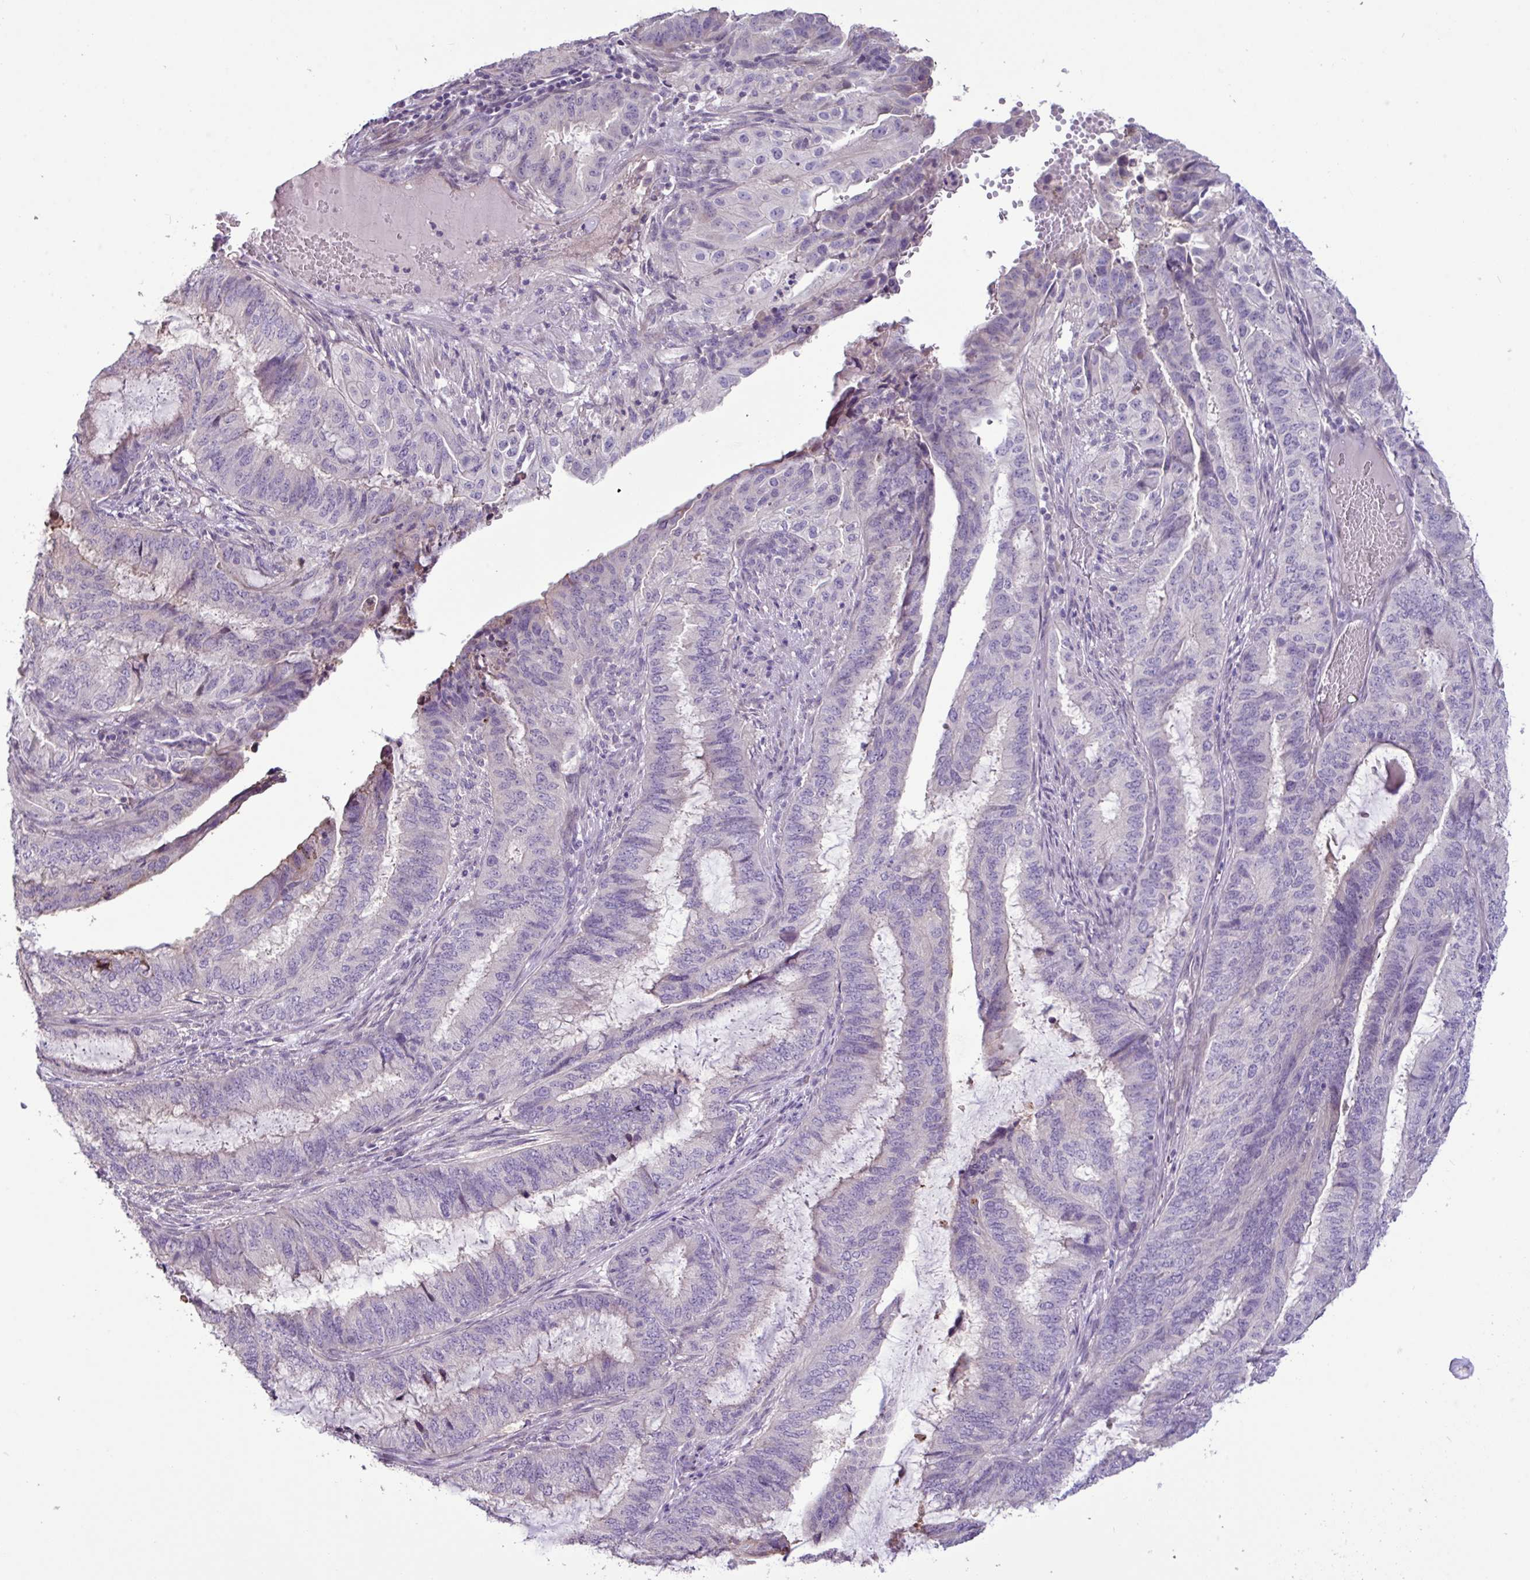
{"staining": {"intensity": "negative", "quantity": "none", "location": "none"}, "tissue": "endometrial cancer", "cell_type": "Tumor cells", "image_type": "cancer", "snomed": [{"axis": "morphology", "description": "Adenocarcinoma, NOS"}, {"axis": "topography", "description": "Endometrium"}], "caption": "Immunohistochemistry micrograph of endometrial cancer (adenocarcinoma) stained for a protein (brown), which demonstrates no staining in tumor cells. (DAB (3,3'-diaminobenzidine) immunohistochemistry (IHC), high magnification).", "gene": "PNLDC1", "patient": {"sex": "female", "age": 51}}